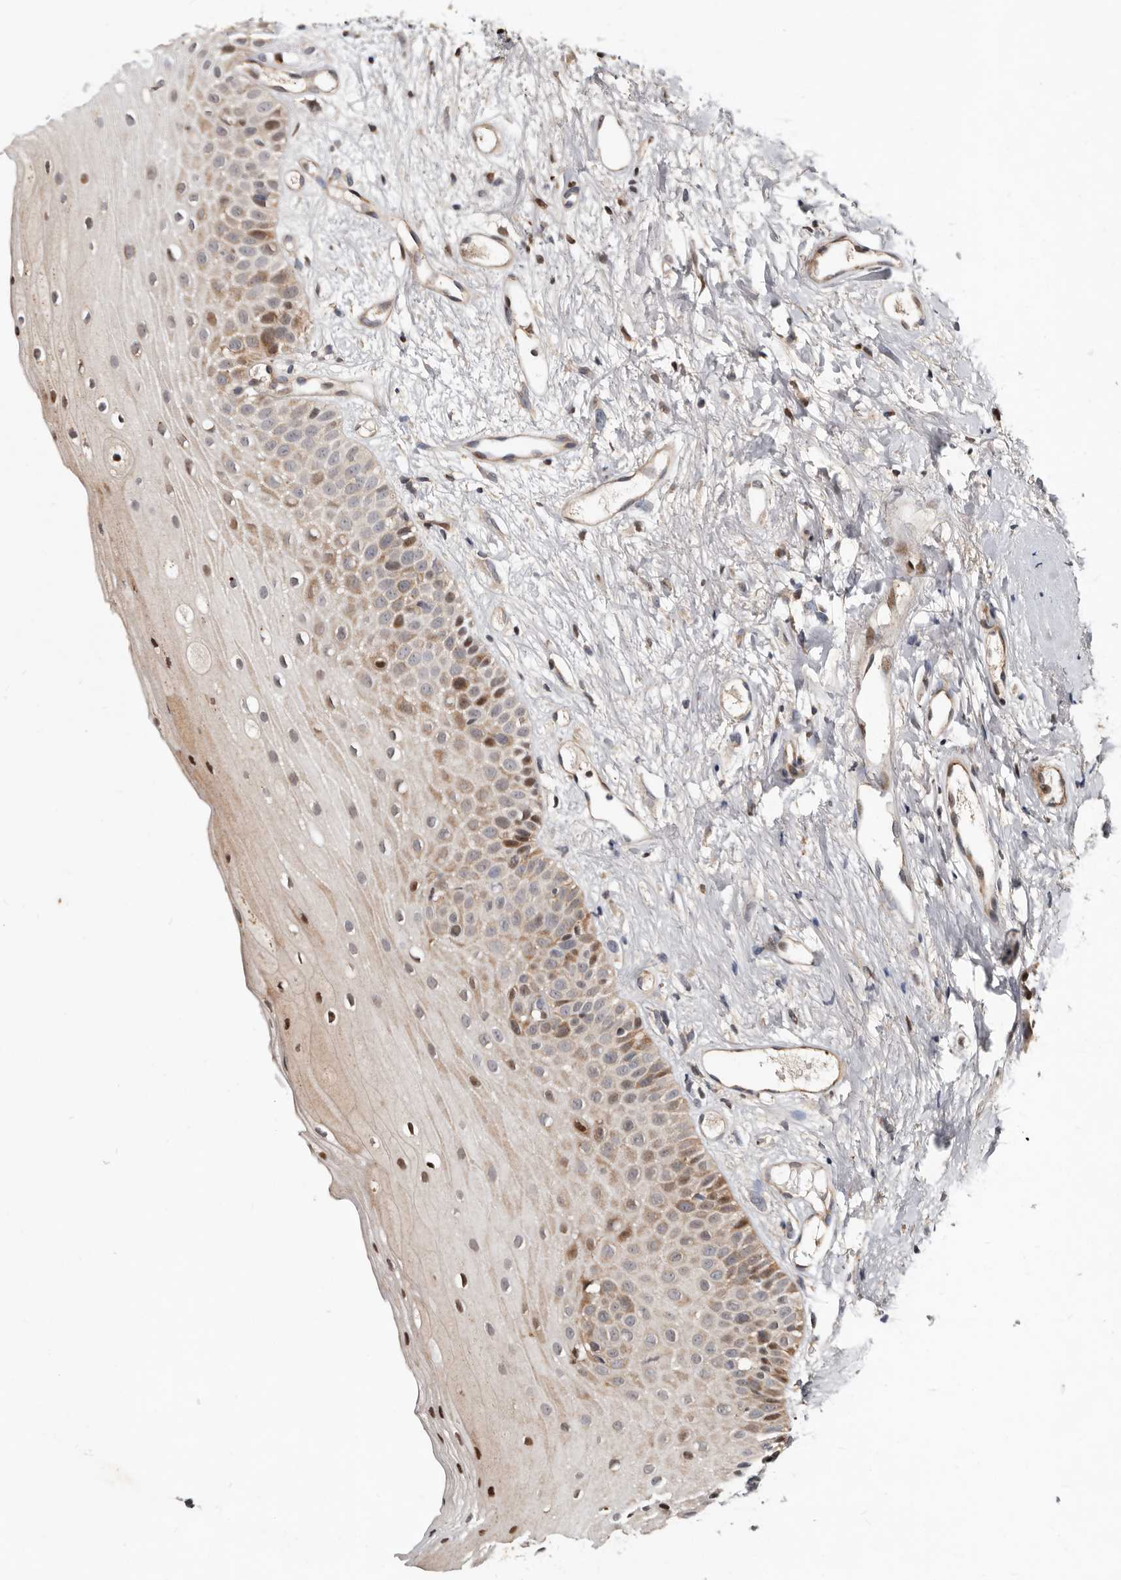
{"staining": {"intensity": "moderate", "quantity": "25%-75%", "location": "cytoplasmic/membranous,nuclear"}, "tissue": "oral mucosa", "cell_type": "Squamous epithelial cells", "image_type": "normal", "snomed": [{"axis": "morphology", "description": "Normal tissue, NOS"}, {"axis": "topography", "description": "Oral tissue"}], "caption": "Immunohistochemical staining of unremarkable oral mucosa shows moderate cytoplasmic/membranous,nuclear protein expression in approximately 25%-75% of squamous epithelial cells. (brown staining indicates protein expression, while blue staining denotes nuclei).", "gene": "WEE2", "patient": {"sex": "female", "age": 63}}